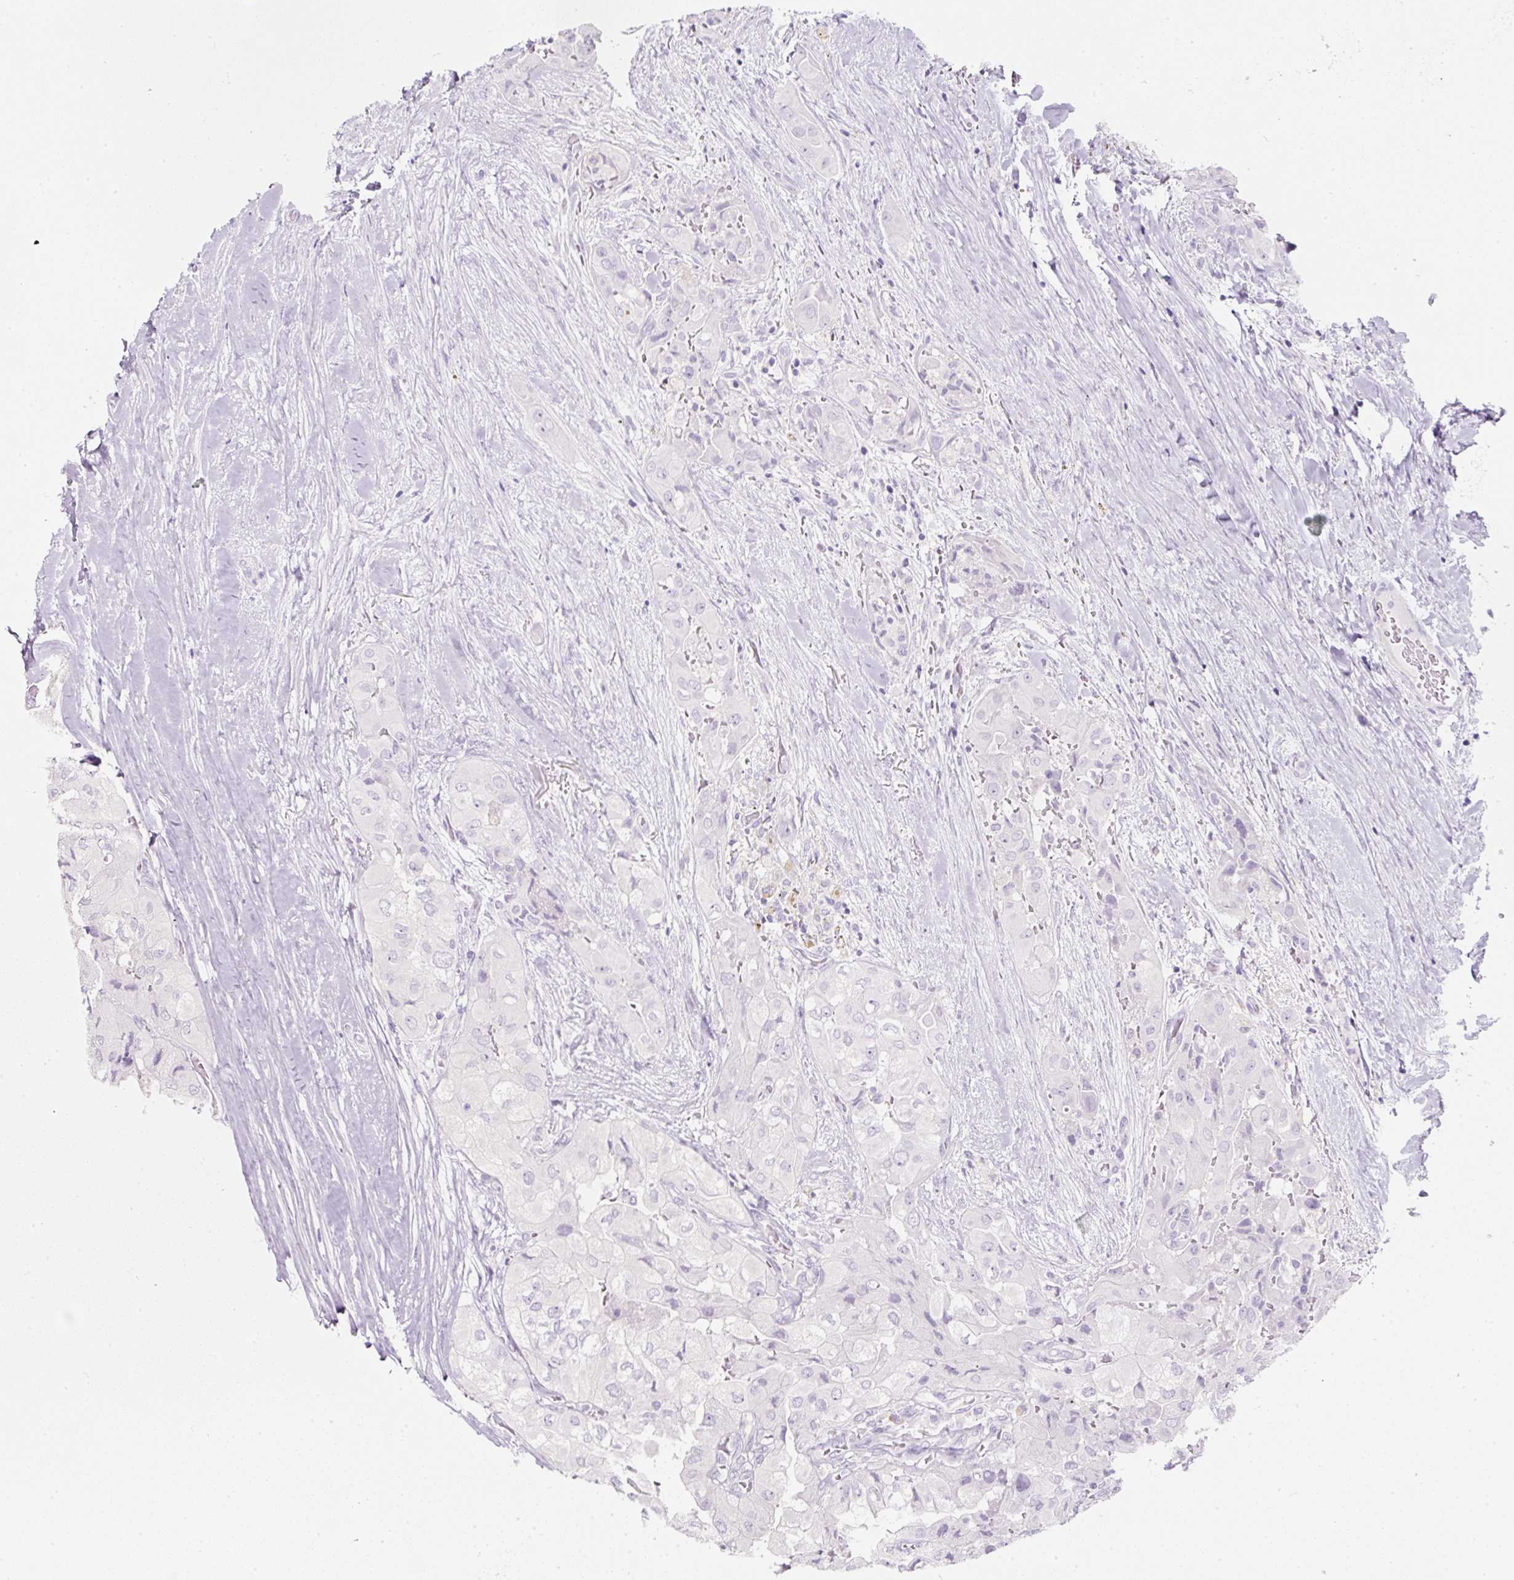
{"staining": {"intensity": "negative", "quantity": "none", "location": "none"}, "tissue": "thyroid cancer", "cell_type": "Tumor cells", "image_type": "cancer", "snomed": [{"axis": "morphology", "description": "Normal tissue, NOS"}, {"axis": "morphology", "description": "Papillary adenocarcinoma, NOS"}, {"axis": "topography", "description": "Thyroid gland"}], "caption": "This is an immunohistochemistry (IHC) image of thyroid papillary adenocarcinoma. There is no expression in tumor cells.", "gene": "SLC2A2", "patient": {"sex": "female", "age": 59}}